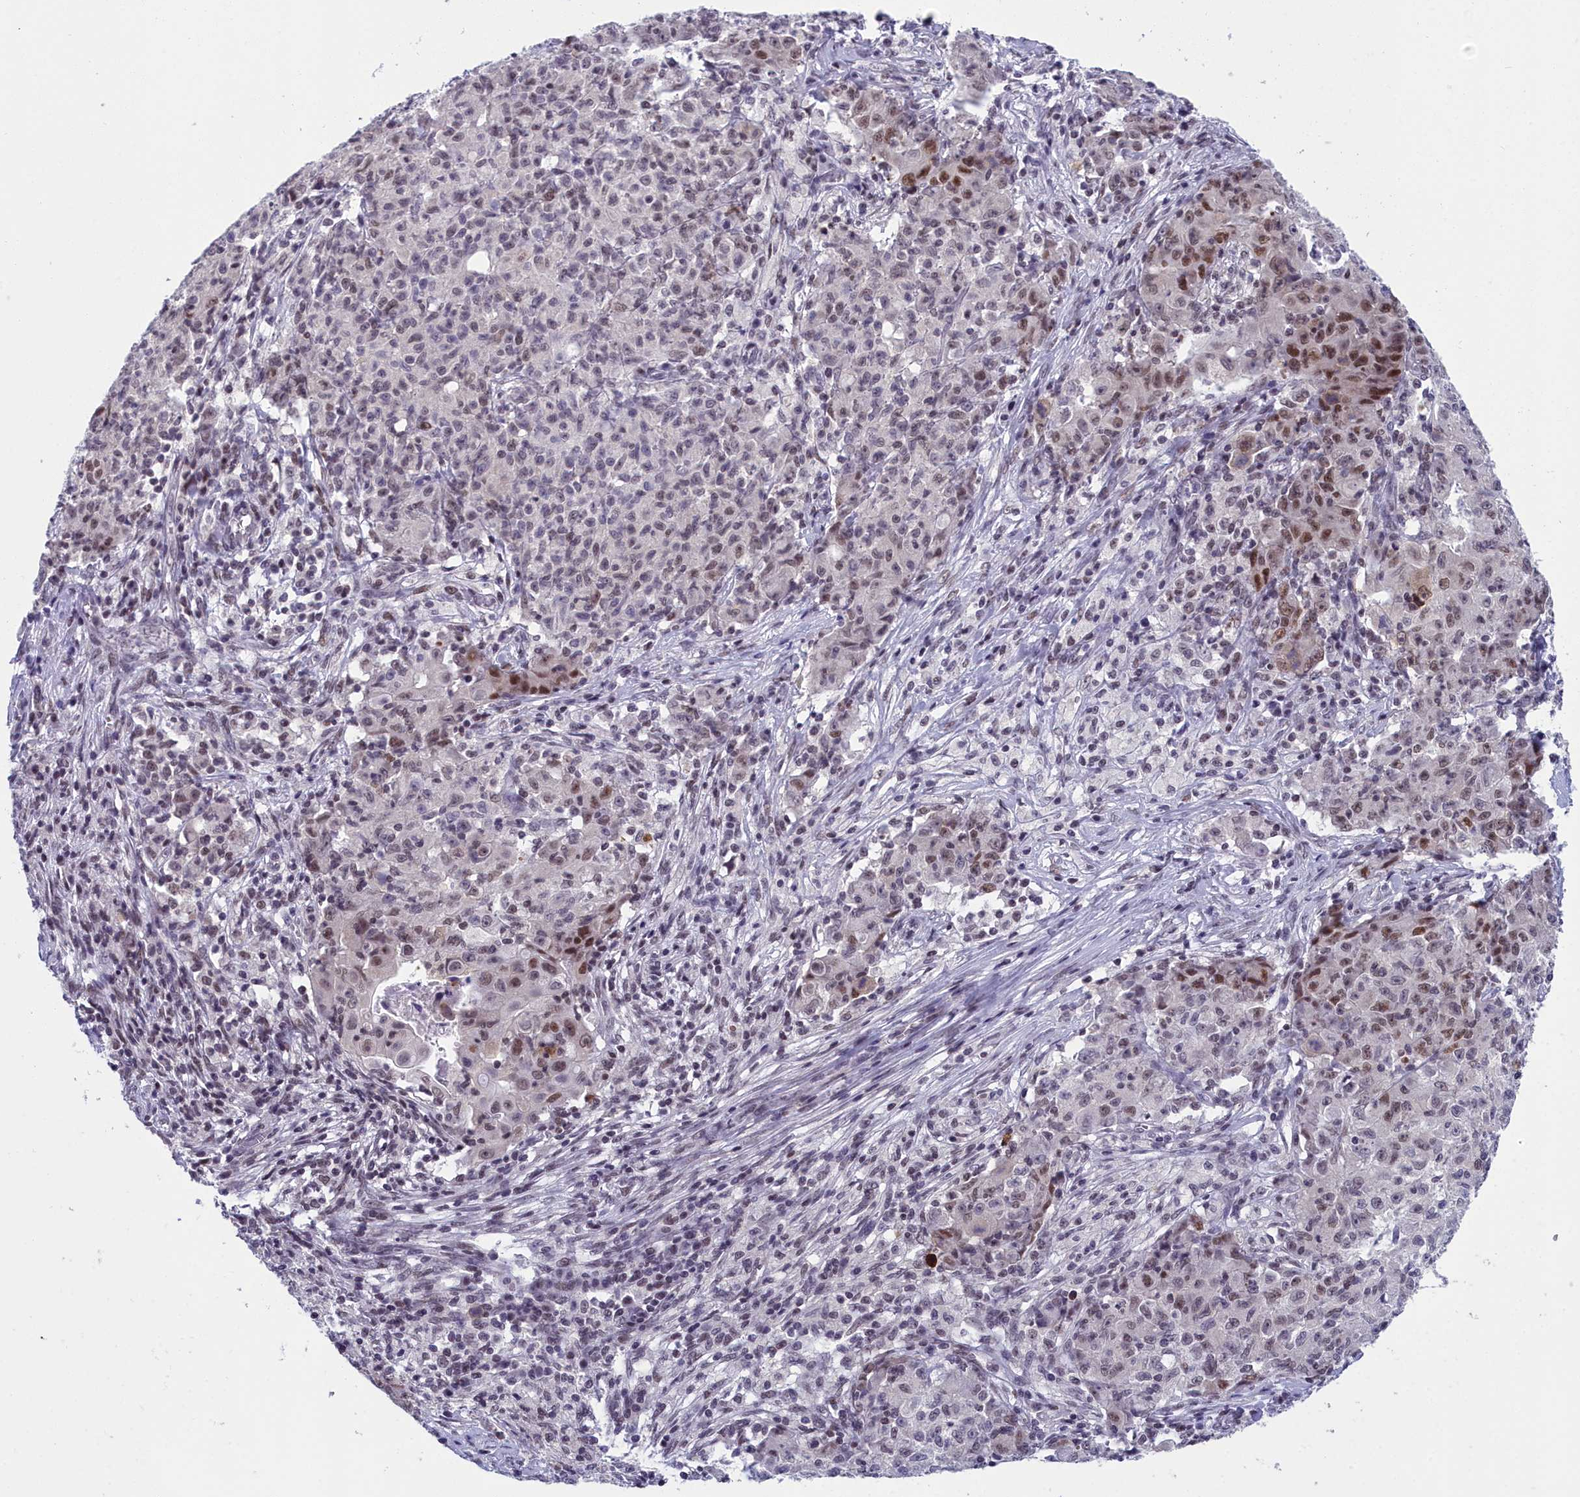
{"staining": {"intensity": "moderate", "quantity": "<25%", "location": "nuclear"}, "tissue": "ovarian cancer", "cell_type": "Tumor cells", "image_type": "cancer", "snomed": [{"axis": "morphology", "description": "Carcinoma, endometroid"}, {"axis": "topography", "description": "Ovary"}], "caption": "A micrograph showing moderate nuclear staining in about <25% of tumor cells in ovarian endometroid carcinoma, as visualized by brown immunohistochemical staining.", "gene": "CCDC97", "patient": {"sex": "female", "age": 42}}